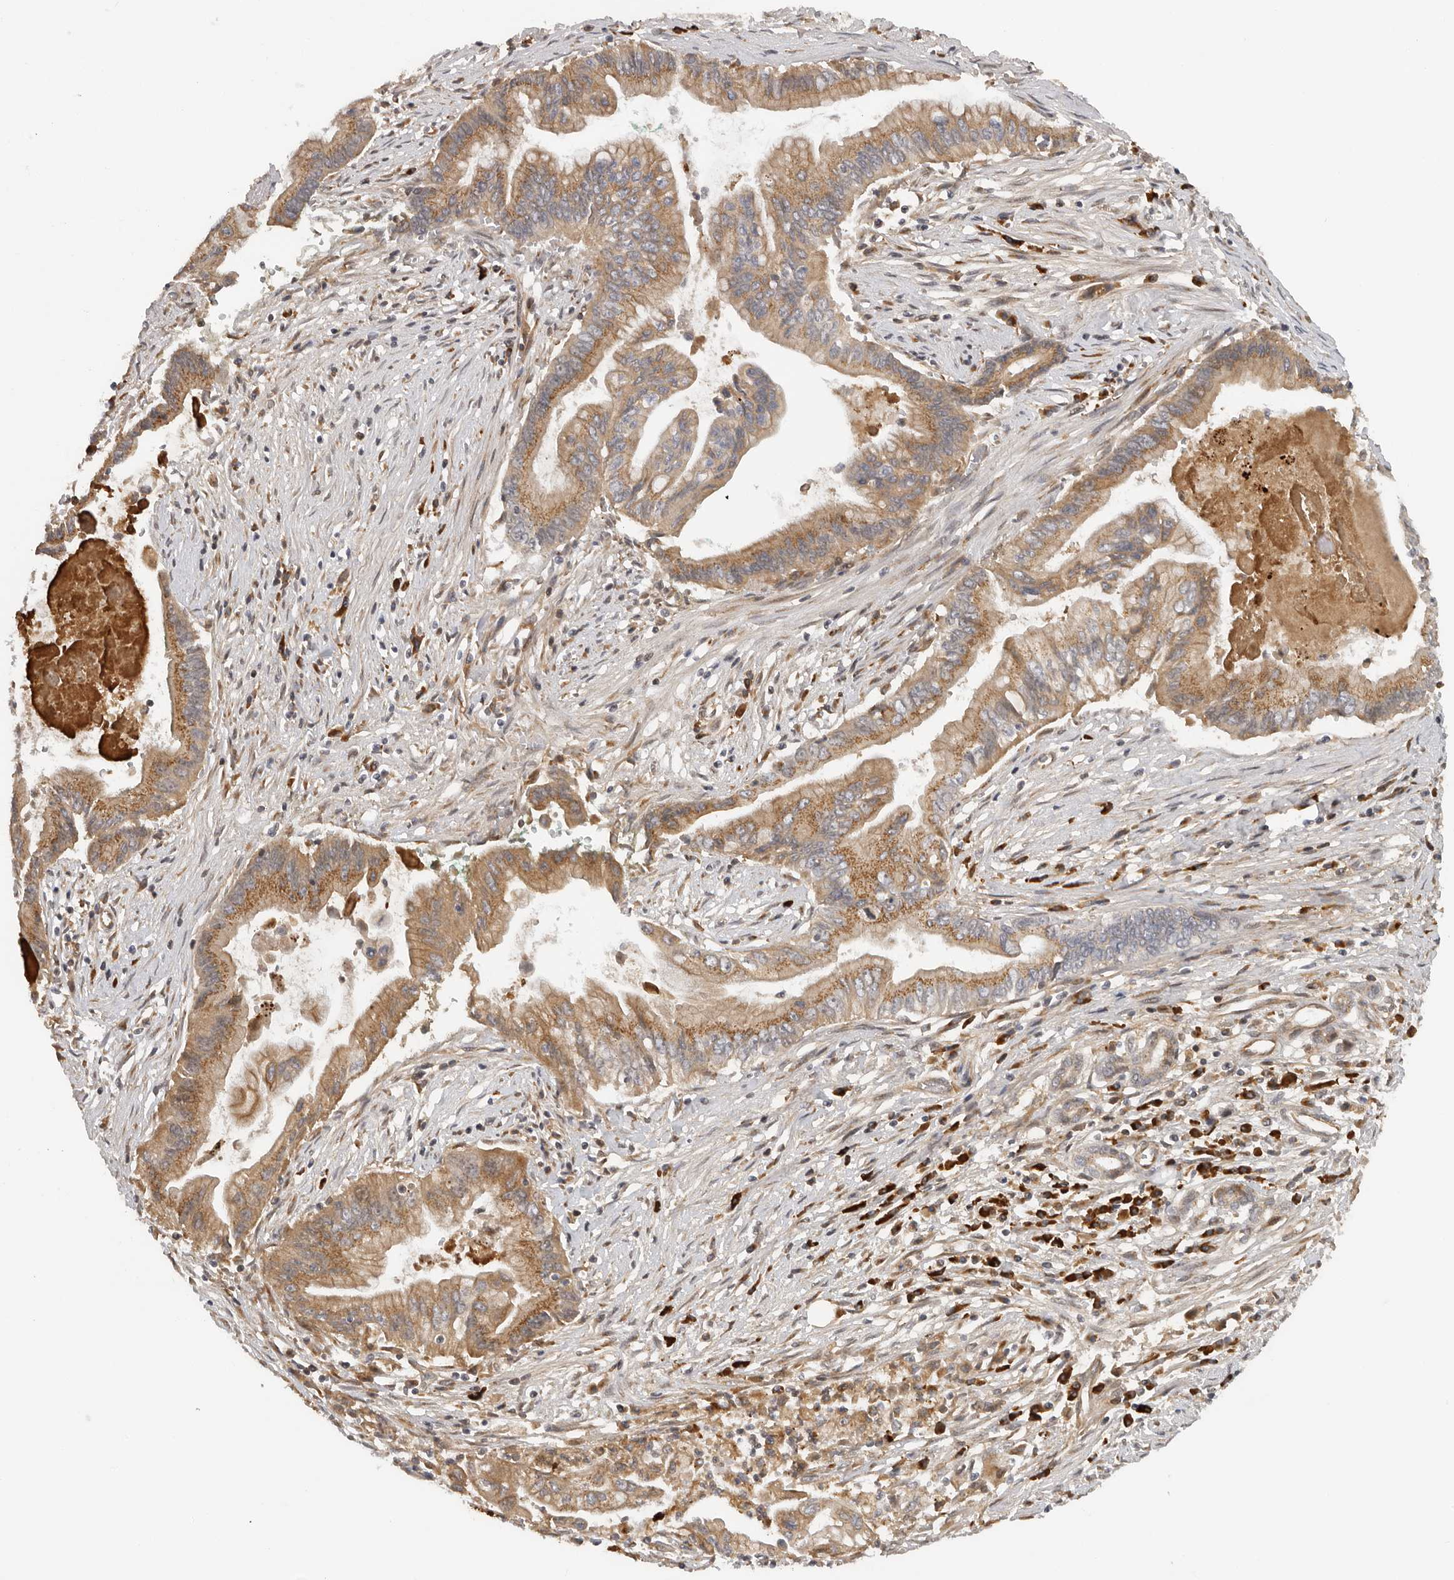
{"staining": {"intensity": "moderate", "quantity": ">75%", "location": "cytoplasmic/membranous"}, "tissue": "pancreatic cancer", "cell_type": "Tumor cells", "image_type": "cancer", "snomed": [{"axis": "morphology", "description": "Adenocarcinoma, NOS"}, {"axis": "topography", "description": "Pancreas"}], "caption": "Pancreatic cancer (adenocarcinoma) tissue demonstrates moderate cytoplasmic/membranous expression in approximately >75% of tumor cells", "gene": "RNF157", "patient": {"sex": "male", "age": 78}}